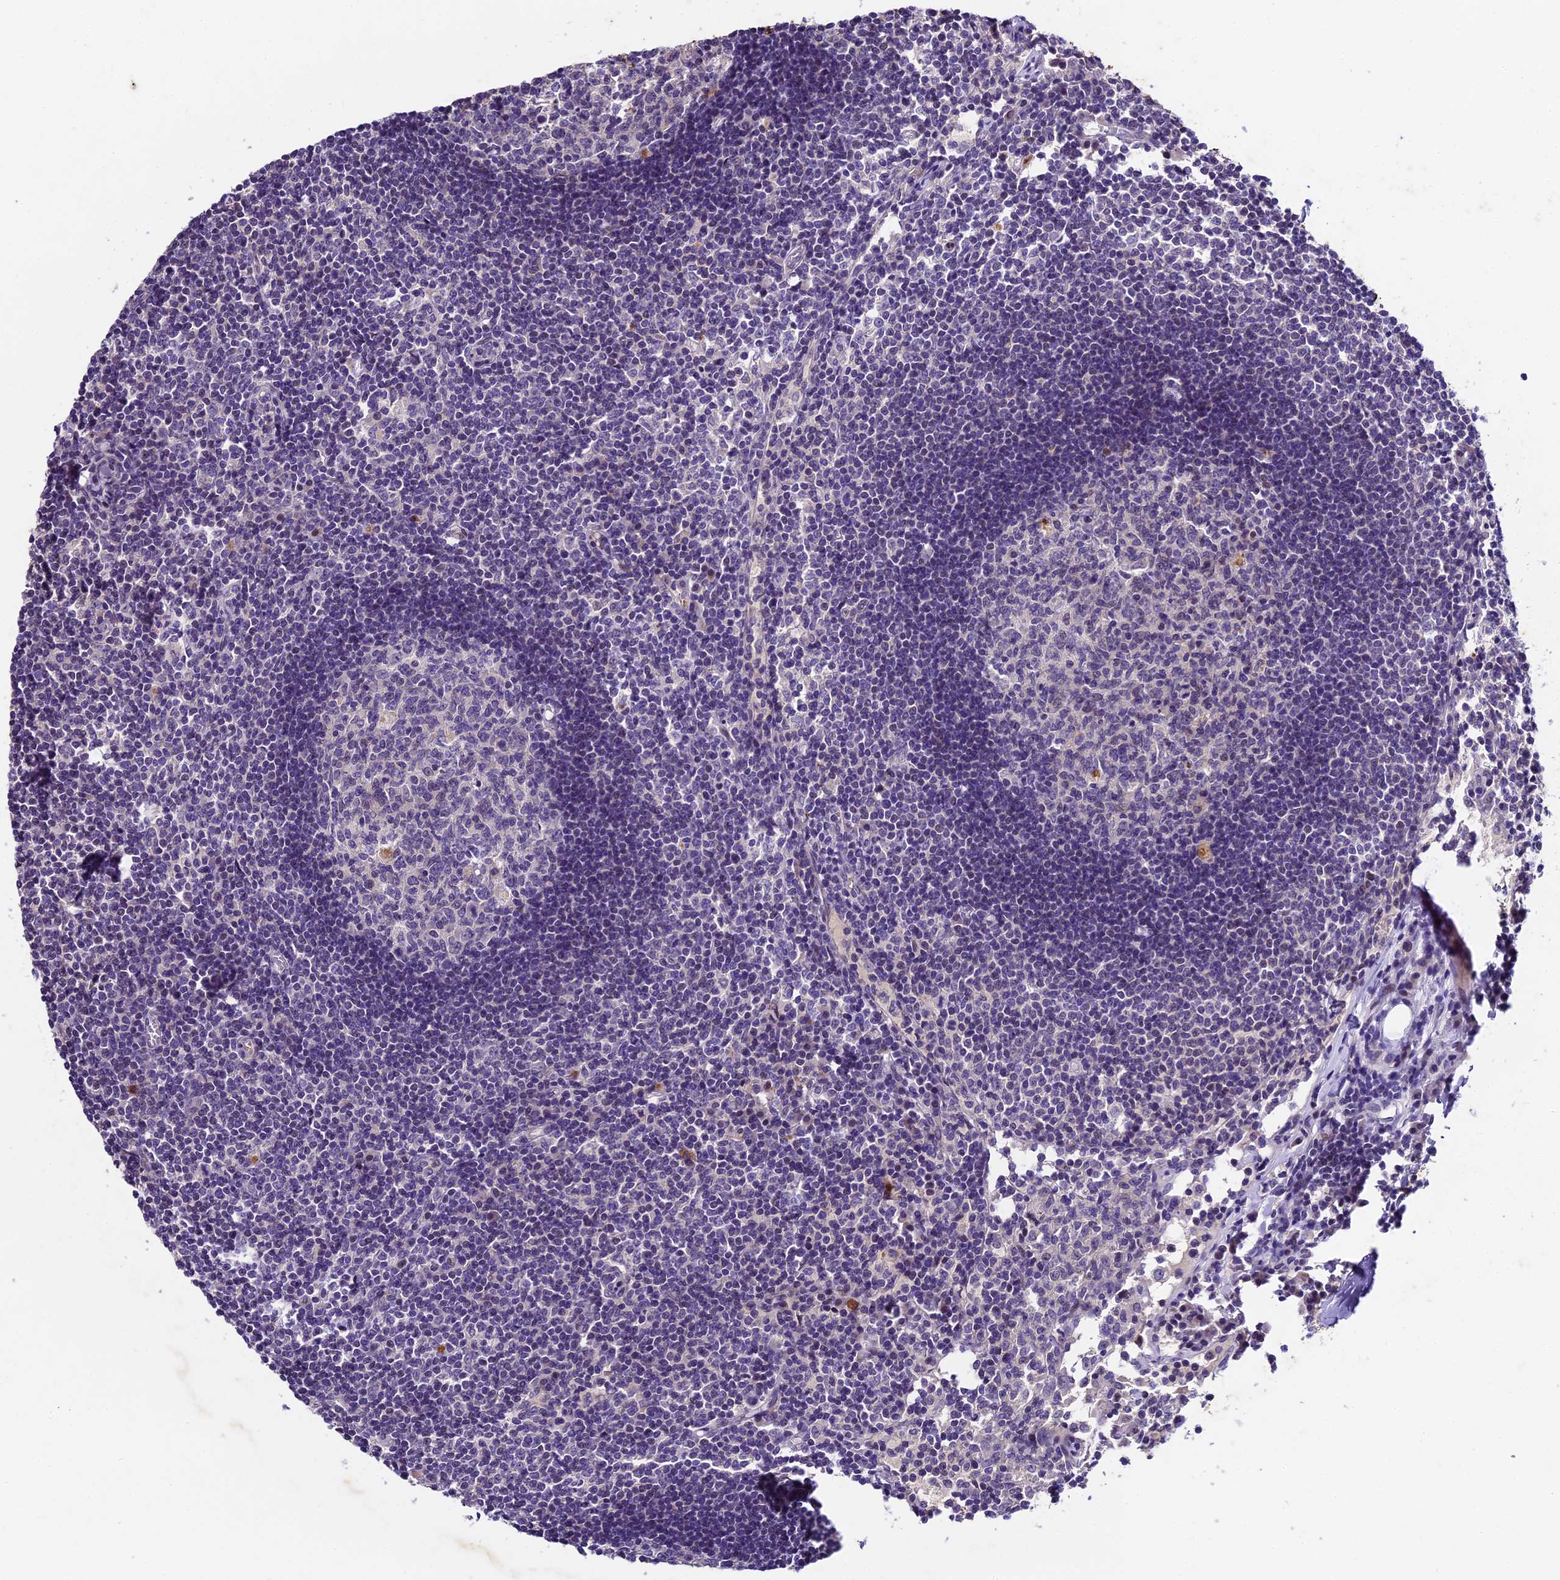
{"staining": {"intensity": "negative", "quantity": "none", "location": "none"}, "tissue": "lymph node", "cell_type": "Germinal center cells", "image_type": "normal", "snomed": [{"axis": "morphology", "description": "Normal tissue, NOS"}, {"axis": "topography", "description": "Lymph node"}], "caption": "Micrograph shows no significant protein expression in germinal center cells of unremarkable lymph node. (Brightfield microscopy of DAB (3,3'-diaminobenzidine) immunohistochemistry (IHC) at high magnification).", "gene": "IFT140", "patient": {"sex": "female", "age": 55}}